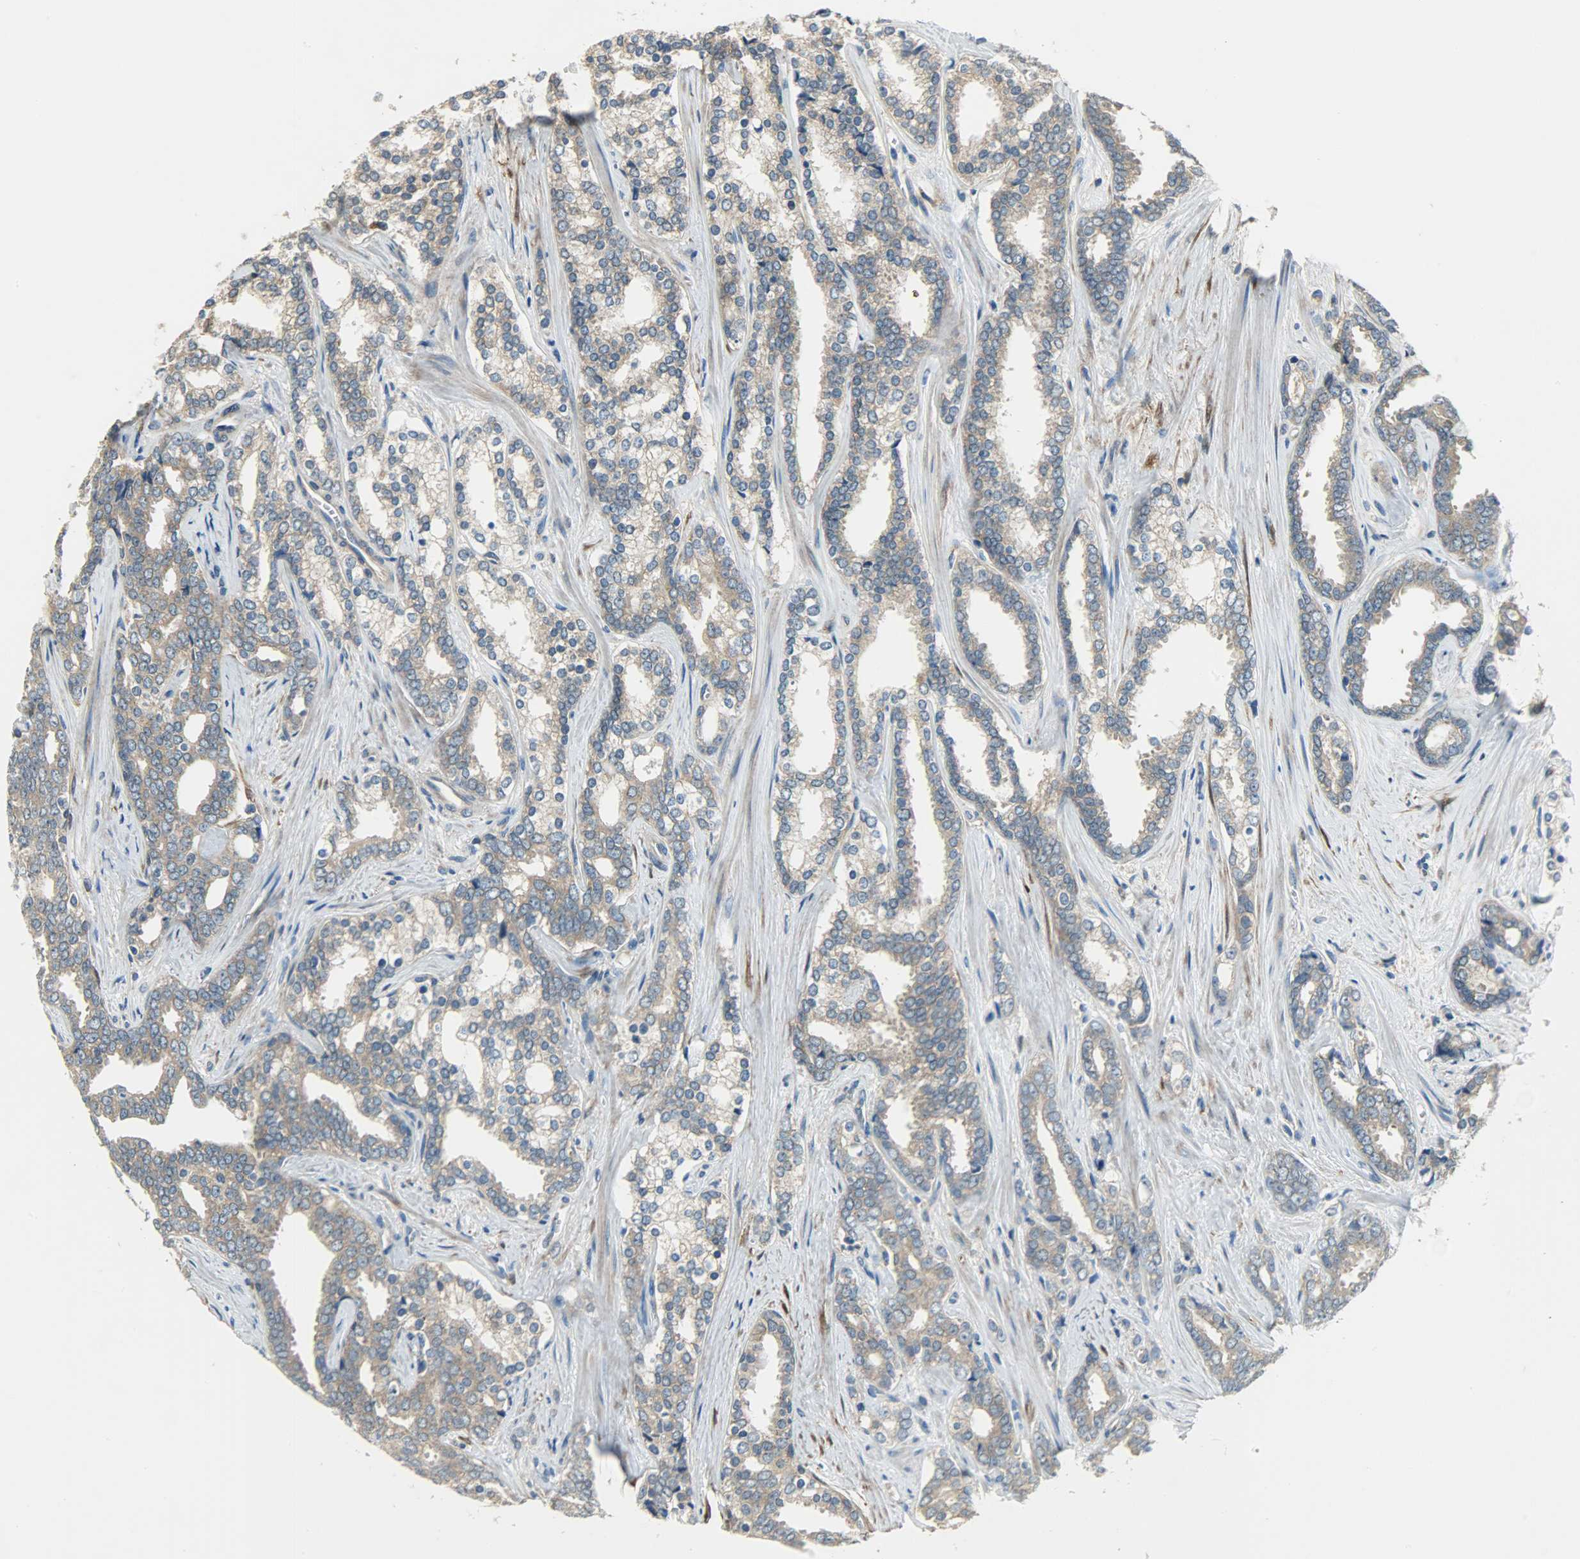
{"staining": {"intensity": "moderate", "quantity": ">75%", "location": "cytoplasmic/membranous"}, "tissue": "prostate cancer", "cell_type": "Tumor cells", "image_type": "cancer", "snomed": [{"axis": "morphology", "description": "Adenocarcinoma, High grade"}, {"axis": "topography", "description": "Prostate"}], "caption": "Human prostate adenocarcinoma (high-grade) stained with a protein marker displays moderate staining in tumor cells.", "gene": "C1orf198", "patient": {"sex": "male", "age": 67}}